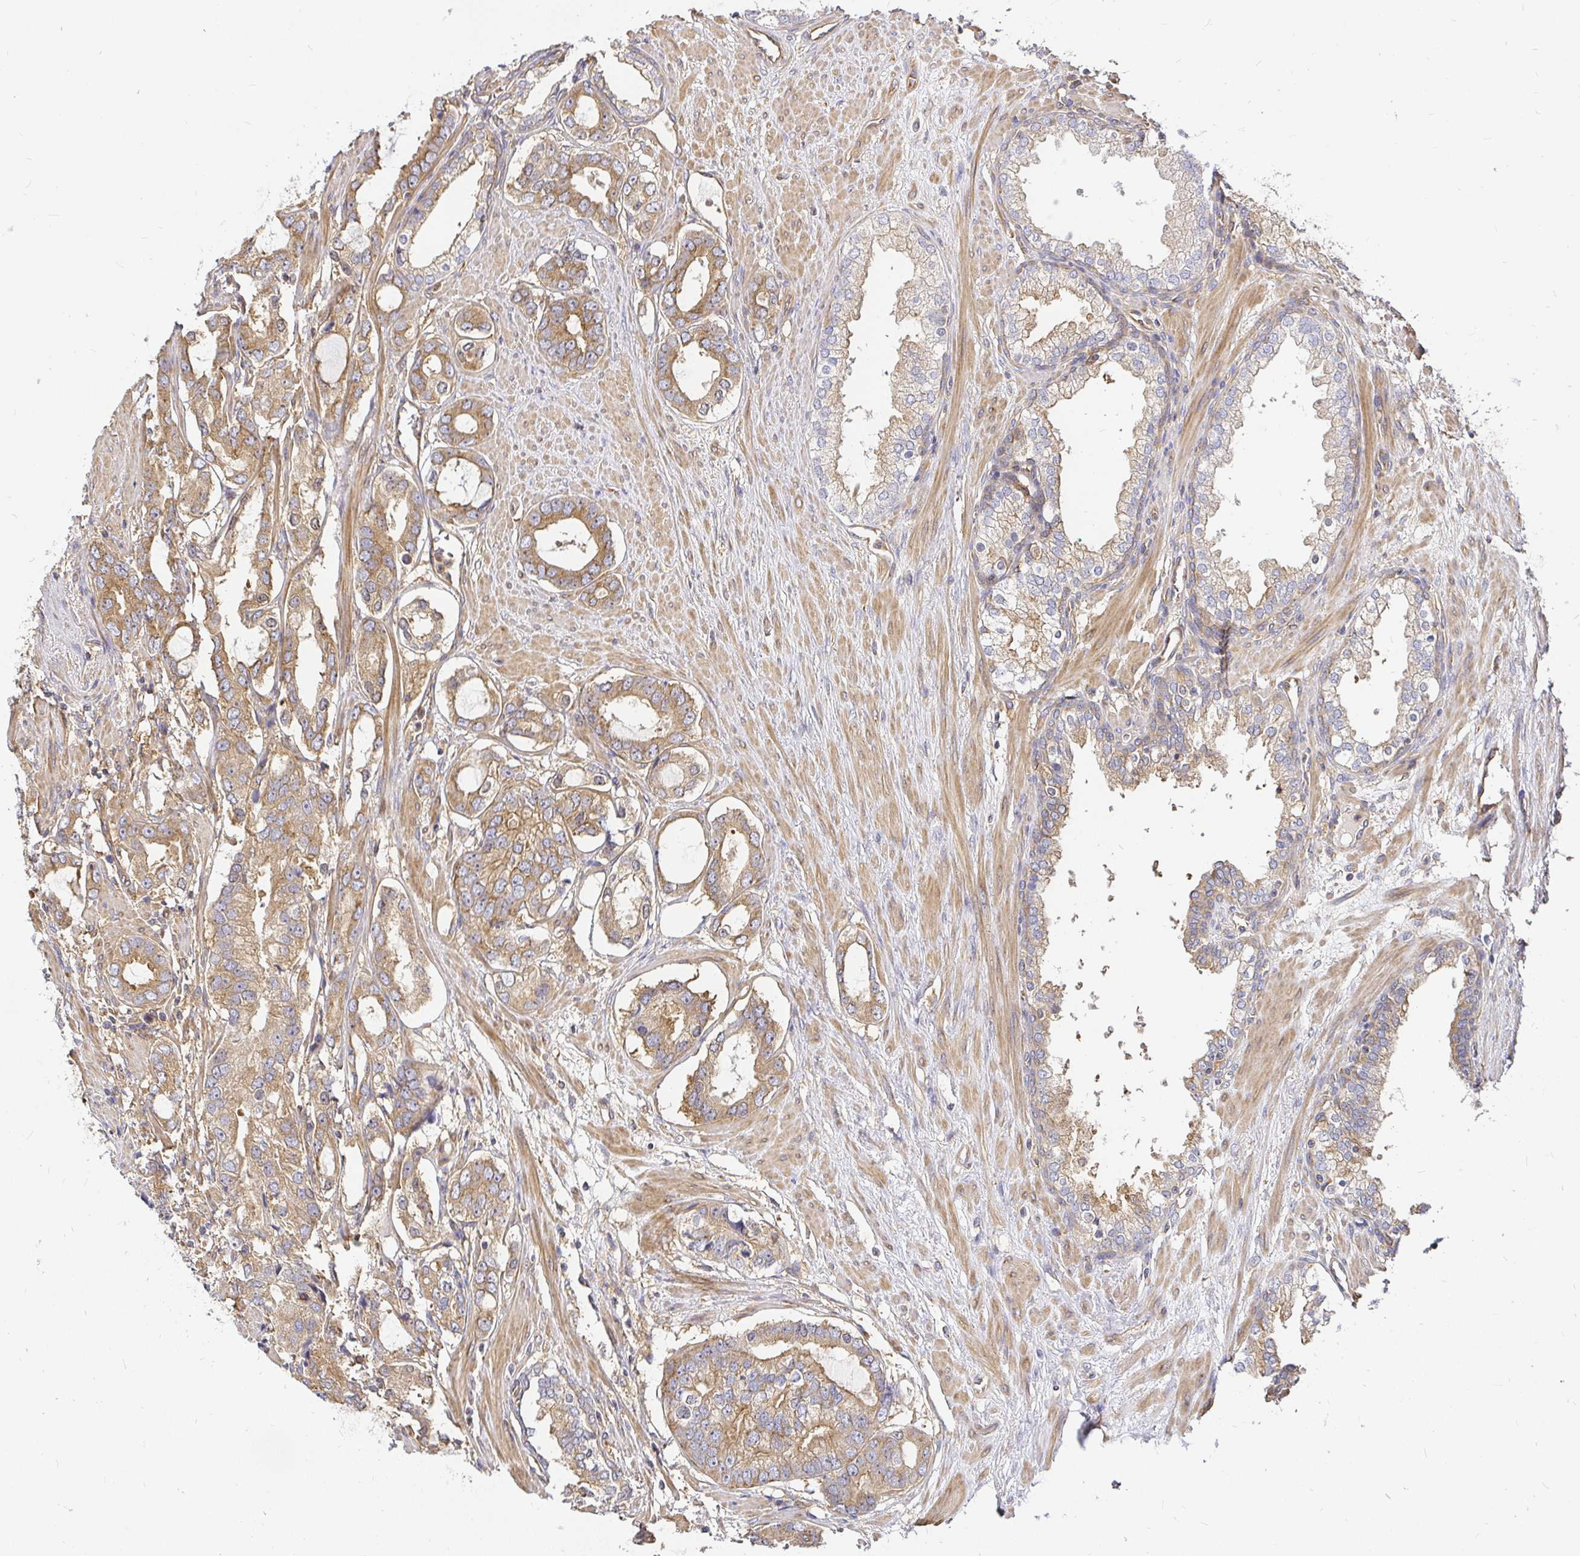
{"staining": {"intensity": "moderate", "quantity": ">75%", "location": "cytoplasmic/membranous"}, "tissue": "prostate cancer", "cell_type": "Tumor cells", "image_type": "cancer", "snomed": [{"axis": "morphology", "description": "Adenocarcinoma, High grade"}, {"axis": "topography", "description": "Prostate"}], "caption": "Prostate cancer (high-grade adenocarcinoma) stained with a protein marker reveals moderate staining in tumor cells.", "gene": "KIF5B", "patient": {"sex": "male", "age": 75}}